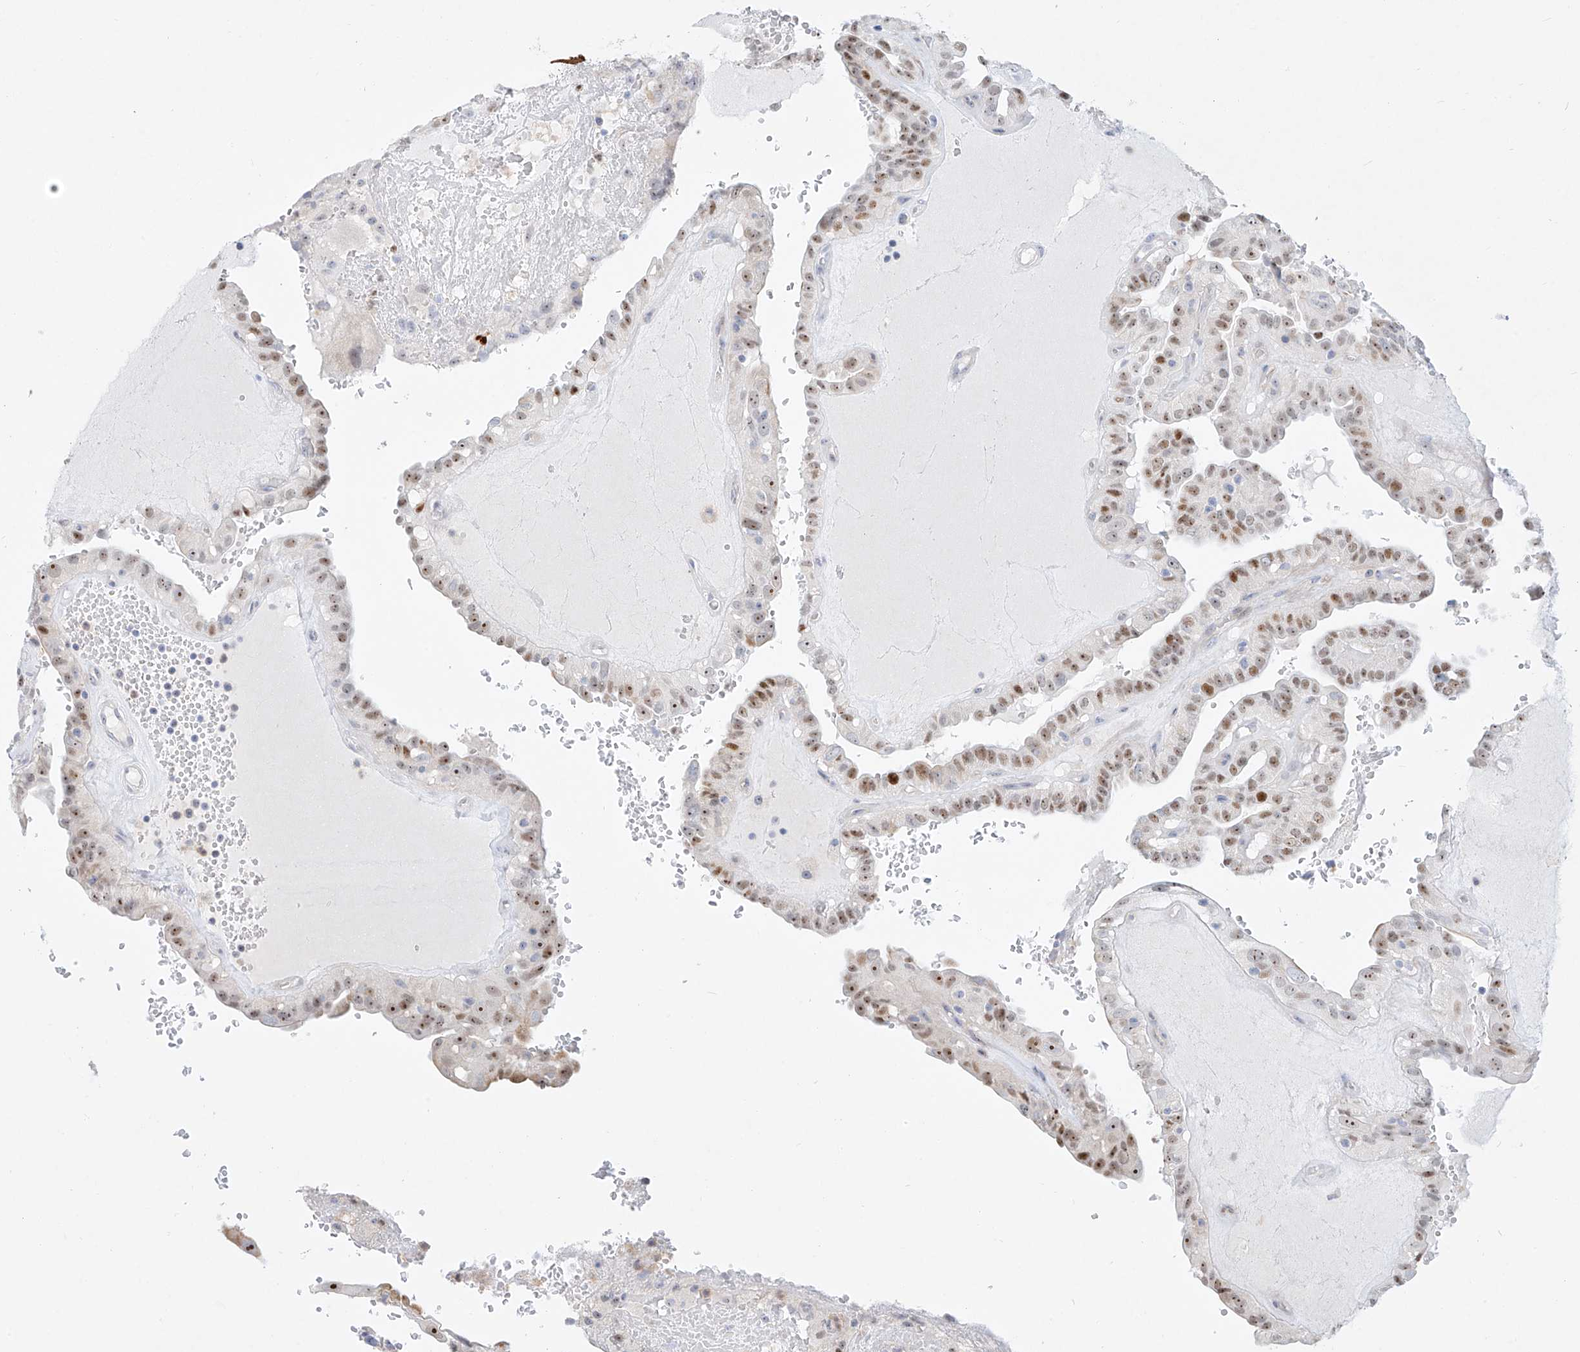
{"staining": {"intensity": "moderate", "quantity": "25%-75%", "location": "nuclear"}, "tissue": "thyroid cancer", "cell_type": "Tumor cells", "image_type": "cancer", "snomed": [{"axis": "morphology", "description": "Papillary adenocarcinoma, NOS"}, {"axis": "topography", "description": "Thyroid gland"}], "caption": "Brown immunohistochemical staining in human thyroid cancer exhibits moderate nuclear expression in about 25%-75% of tumor cells. Immunohistochemistry (ihc) stains the protein in brown and the nuclei are stained blue.", "gene": "SNU13", "patient": {"sex": "male", "age": 77}}